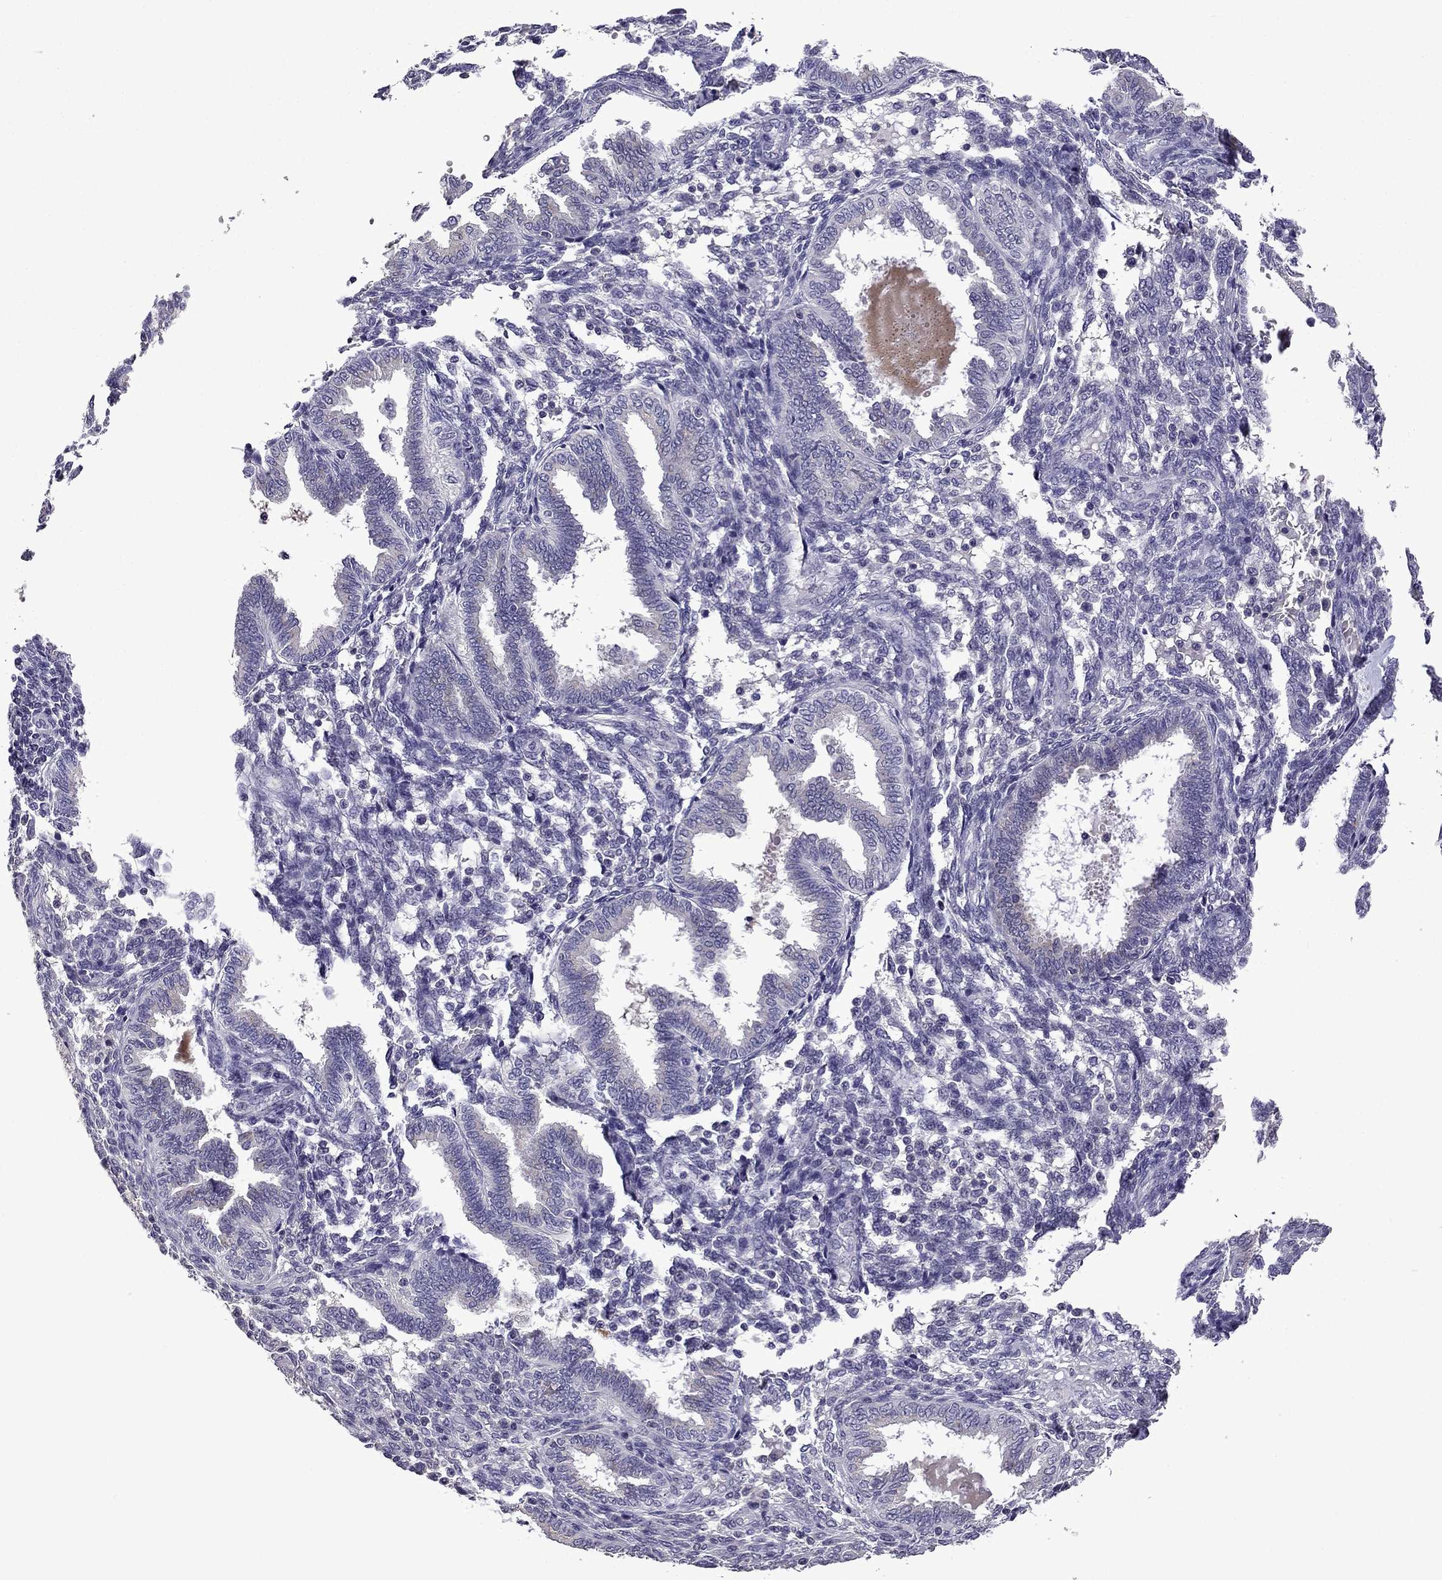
{"staining": {"intensity": "negative", "quantity": "none", "location": "none"}, "tissue": "endometrium", "cell_type": "Cells in endometrial stroma", "image_type": "normal", "snomed": [{"axis": "morphology", "description": "Normal tissue, NOS"}, {"axis": "topography", "description": "Endometrium"}], "caption": "Immunohistochemistry (IHC) of benign endometrium shows no positivity in cells in endometrial stroma. (Stains: DAB immunohistochemistry with hematoxylin counter stain, Microscopy: brightfield microscopy at high magnification).", "gene": "TTN", "patient": {"sex": "female", "age": 42}}